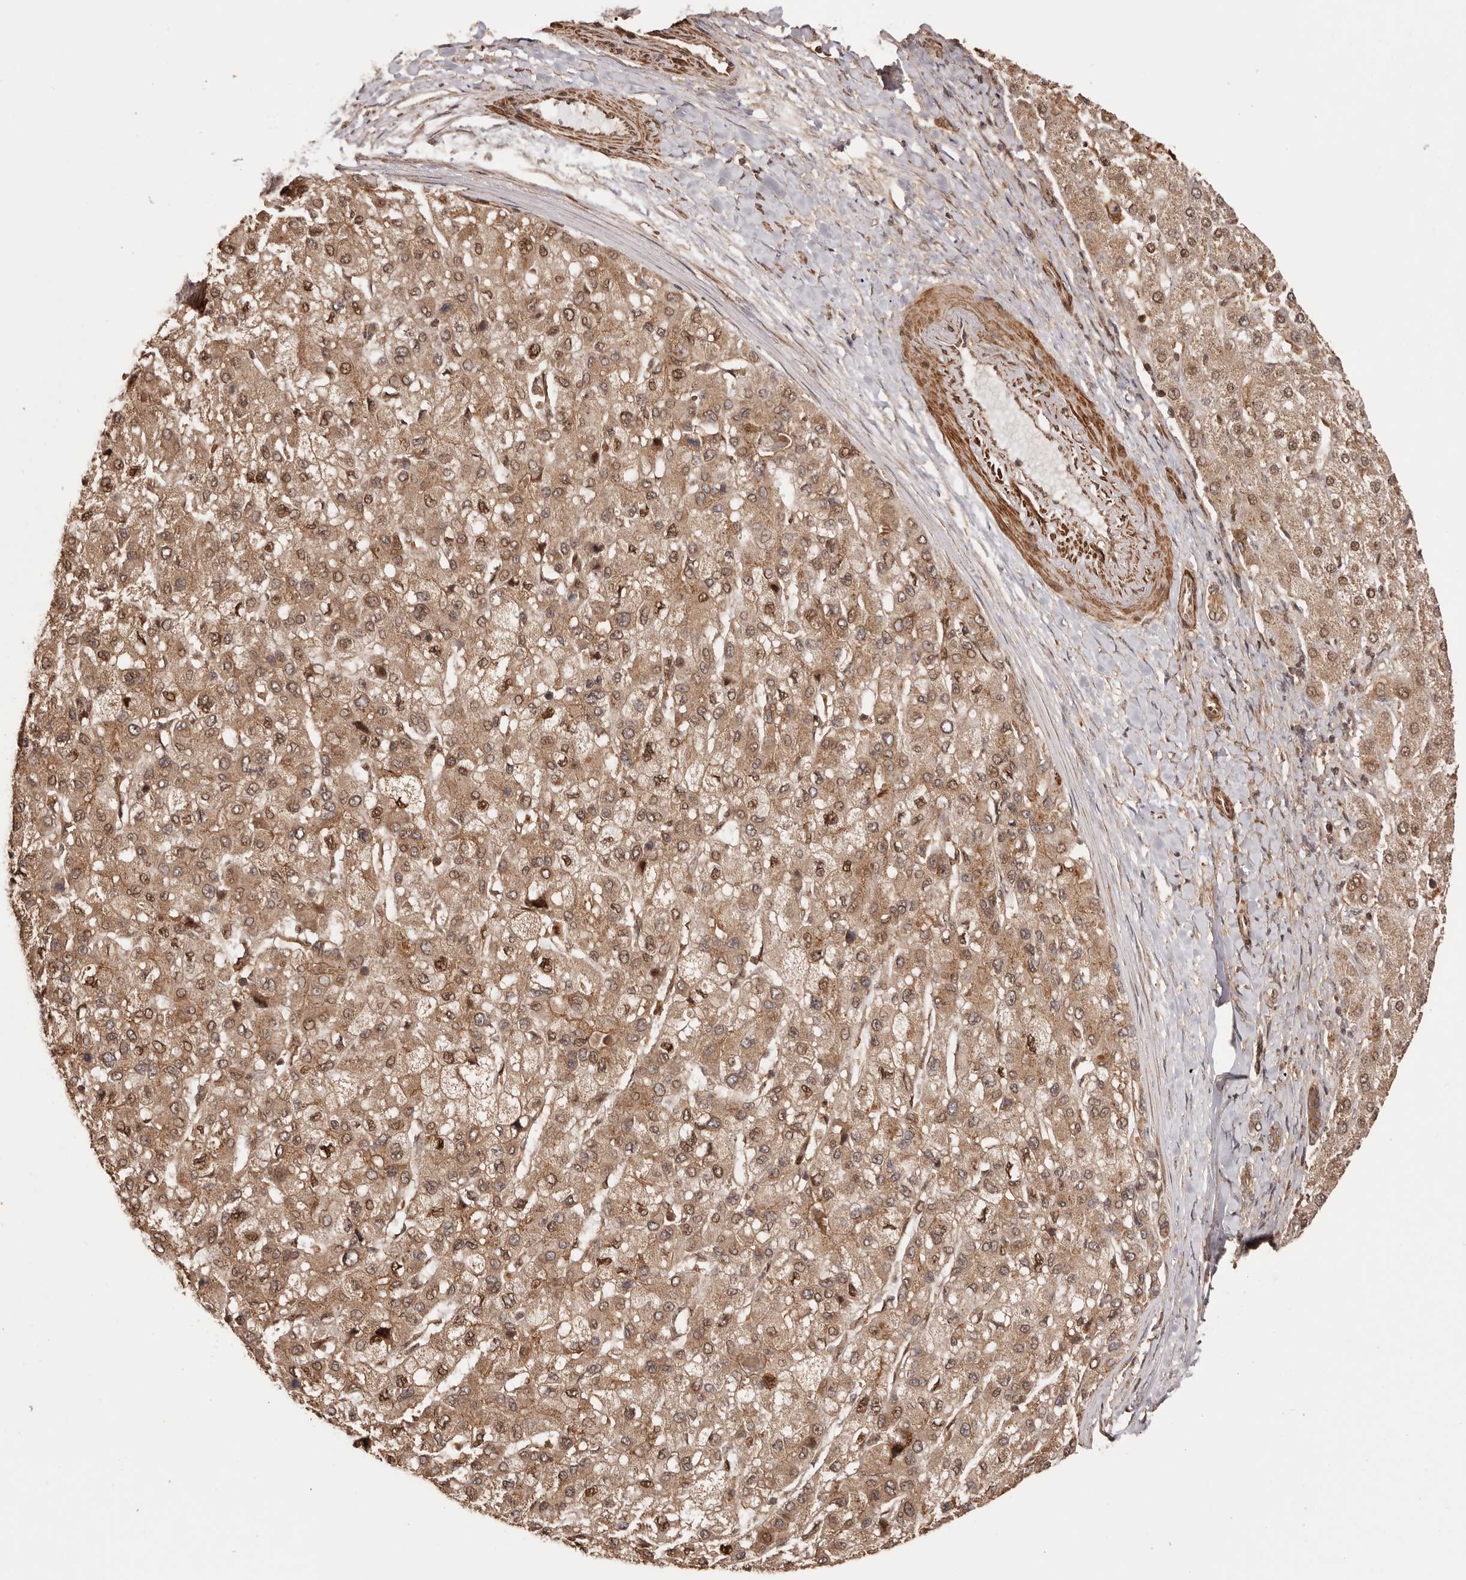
{"staining": {"intensity": "moderate", "quantity": ">75%", "location": "cytoplasmic/membranous,nuclear"}, "tissue": "liver cancer", "cell_type": "Tumor cells", "image_type": "cancer", "snomed": [{"axis": "morphology", "description": "Carcinoma, Hepatocellular, NOS"}, {"axis": "topography", "description": "Liver"}], "caption": "An immunohistochemistry histopathology image of tumor tissue is shown. Protein staining in brown shows moderate cytoplasmic/membranous and nuclear positivity in liver hepatocellular carcinoma within tumor cells.", "gene": "UBR2", "patient": {"sex": "male", "age": 80}}